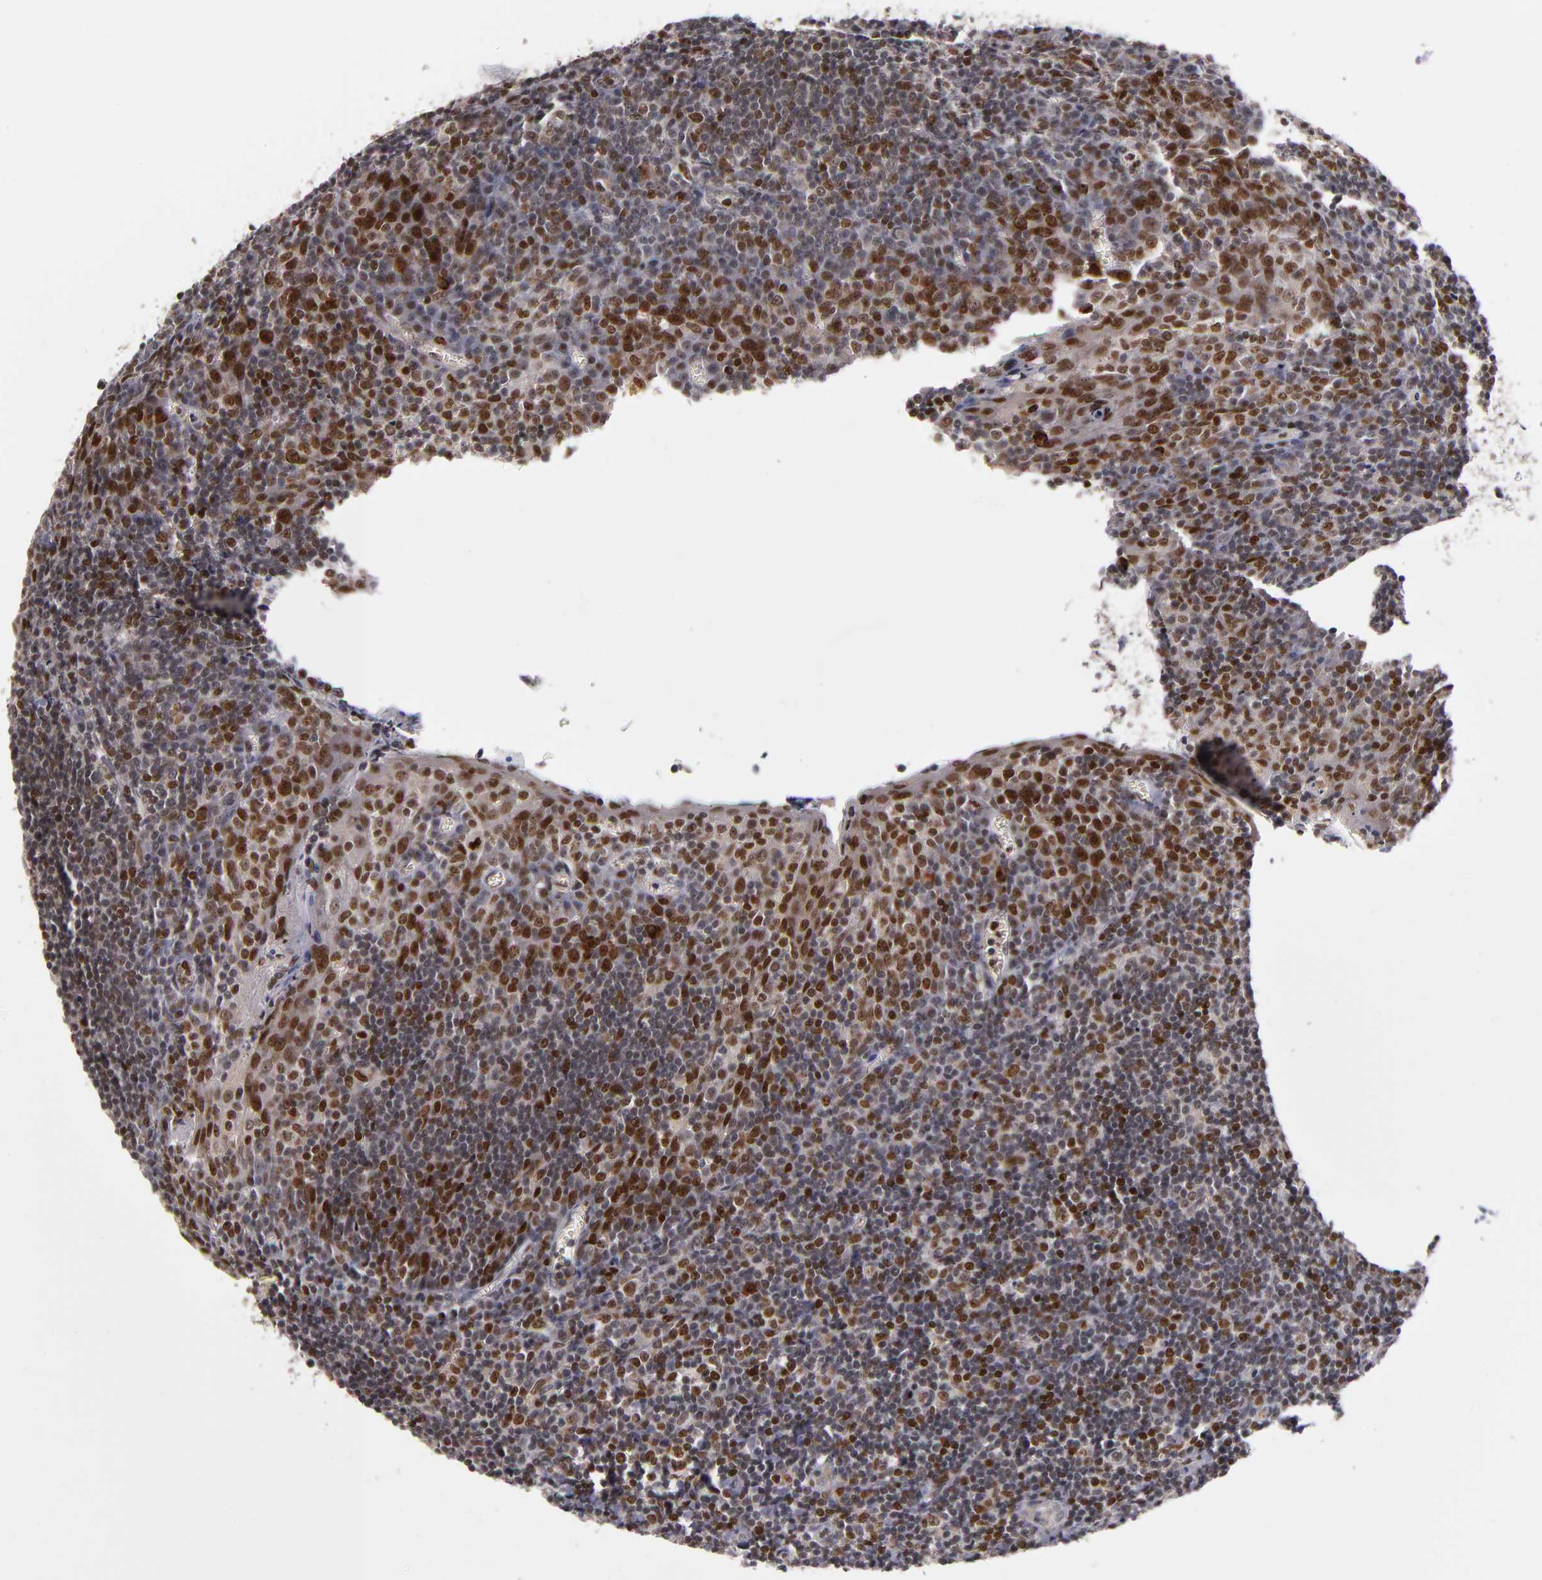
{"staining": {"intensity": "strong", "quantity": ">75%", "location": "nuclear"}, "tissue": "tonsil", "cell_type": "Germinal center cells", "image_type": "normal", "snomed": [{"axis": "morphology", "description": "Normal tissue, NOS"}, {"axis": "topography", "description": "Tonsil"}], "caption": "Strong nuclear expression for a protein is identified in approximately >75% of germinal center cells of unremarkable tonsil using immunohistochemistry.", "gene": "KDM6A", "patient": {"sex": "male", "age": 20}}